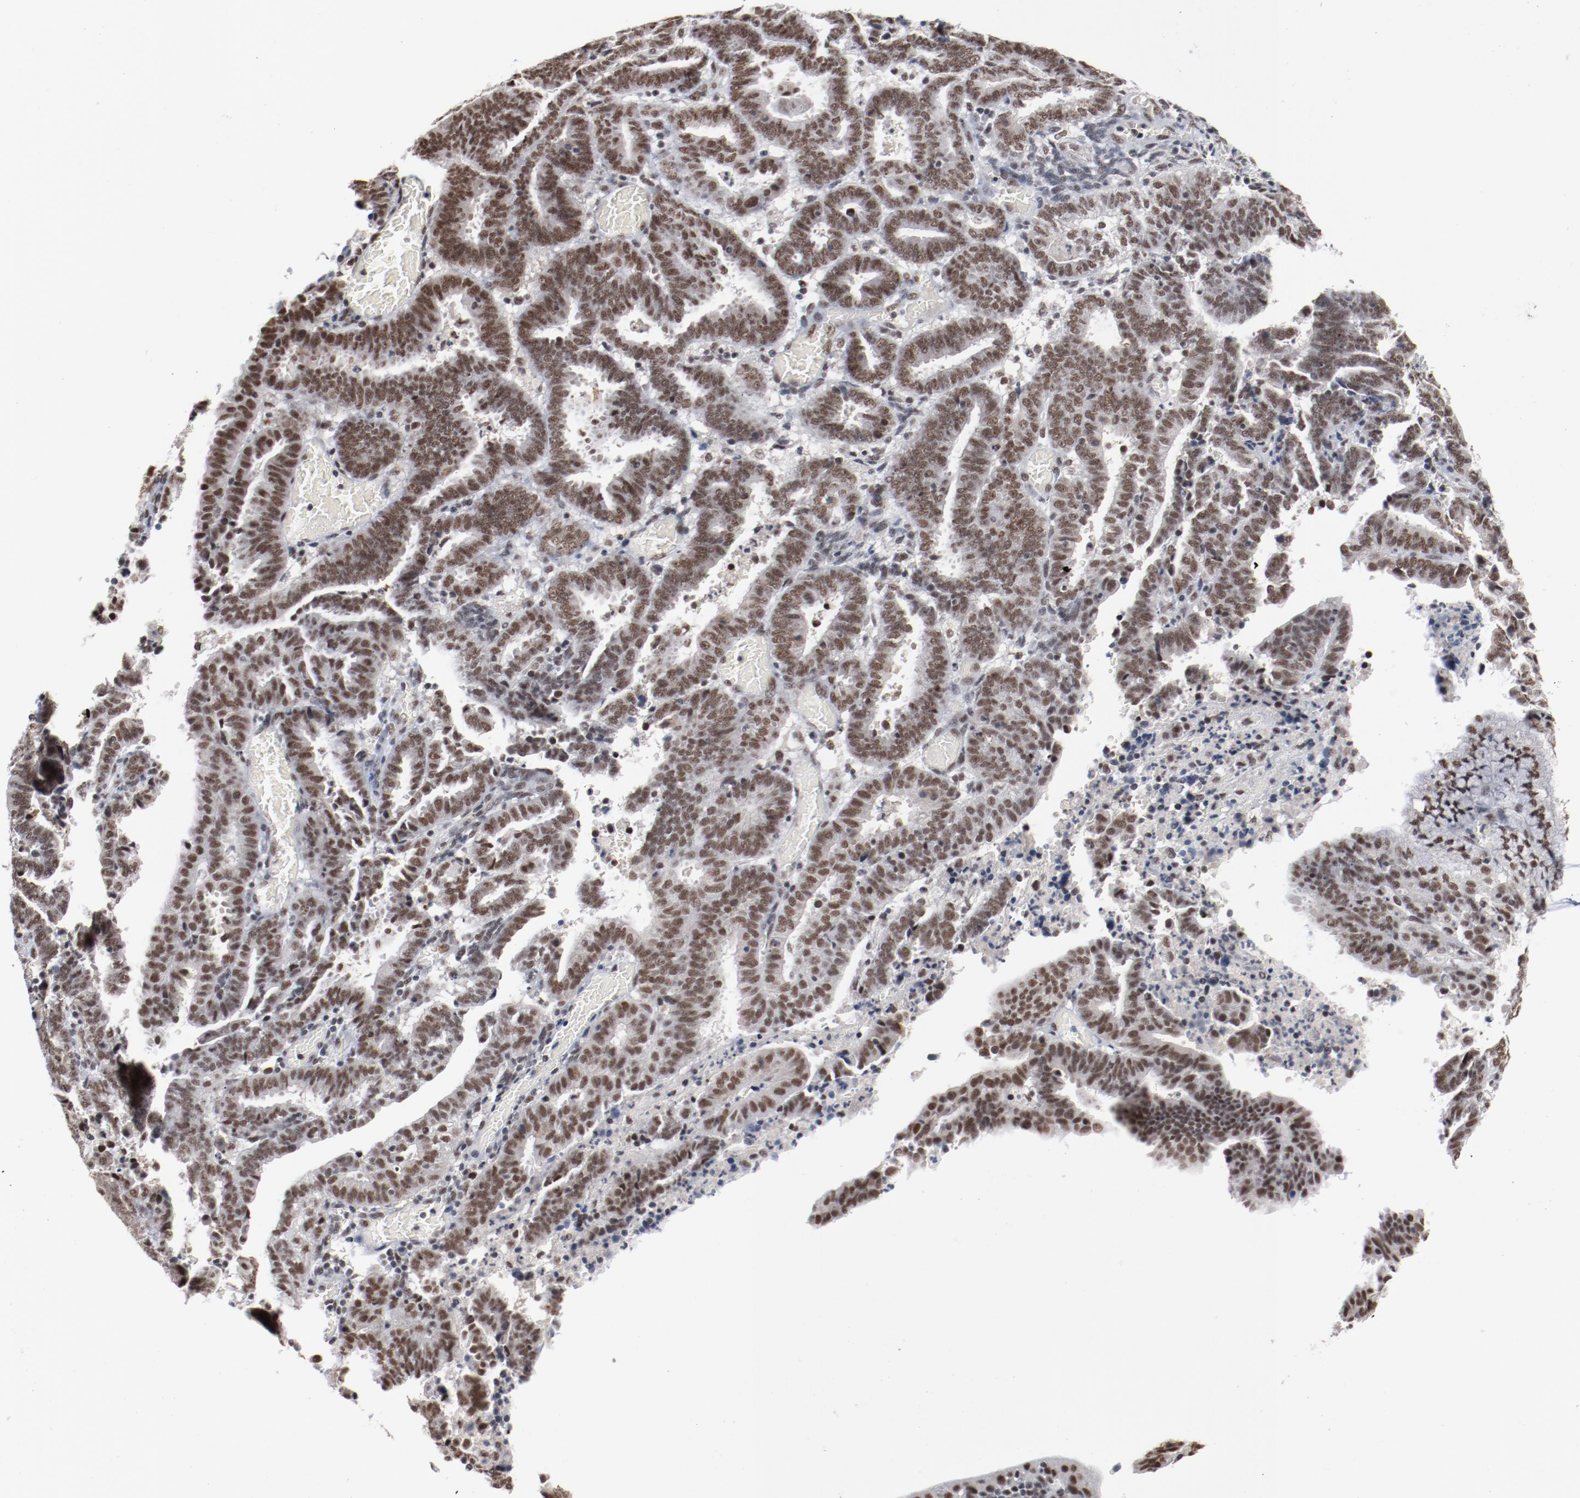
{"staining": {"intensity": "moderate", "quantity": ">75%", "location": "cytoplasmic/membranous,nuclear"}, "tissue": "endometrial cancer", "cell_type": "Tumor cells", "image_type": "cancer", "snomed": [{"axis": "morphology", "description": "Adenocarcinoma, NOS"}, {"axis": "topography", "description": "Uterus"}], "caption": "About >75% of tumor cells in human endometrial cancer reveal moderate cytoplasmic/membranous and nuclear protein positivity as visualized by brown immunohistochemical staining.", "gene": "BUB3", "patient": {"sex": "female", "age": 83}}